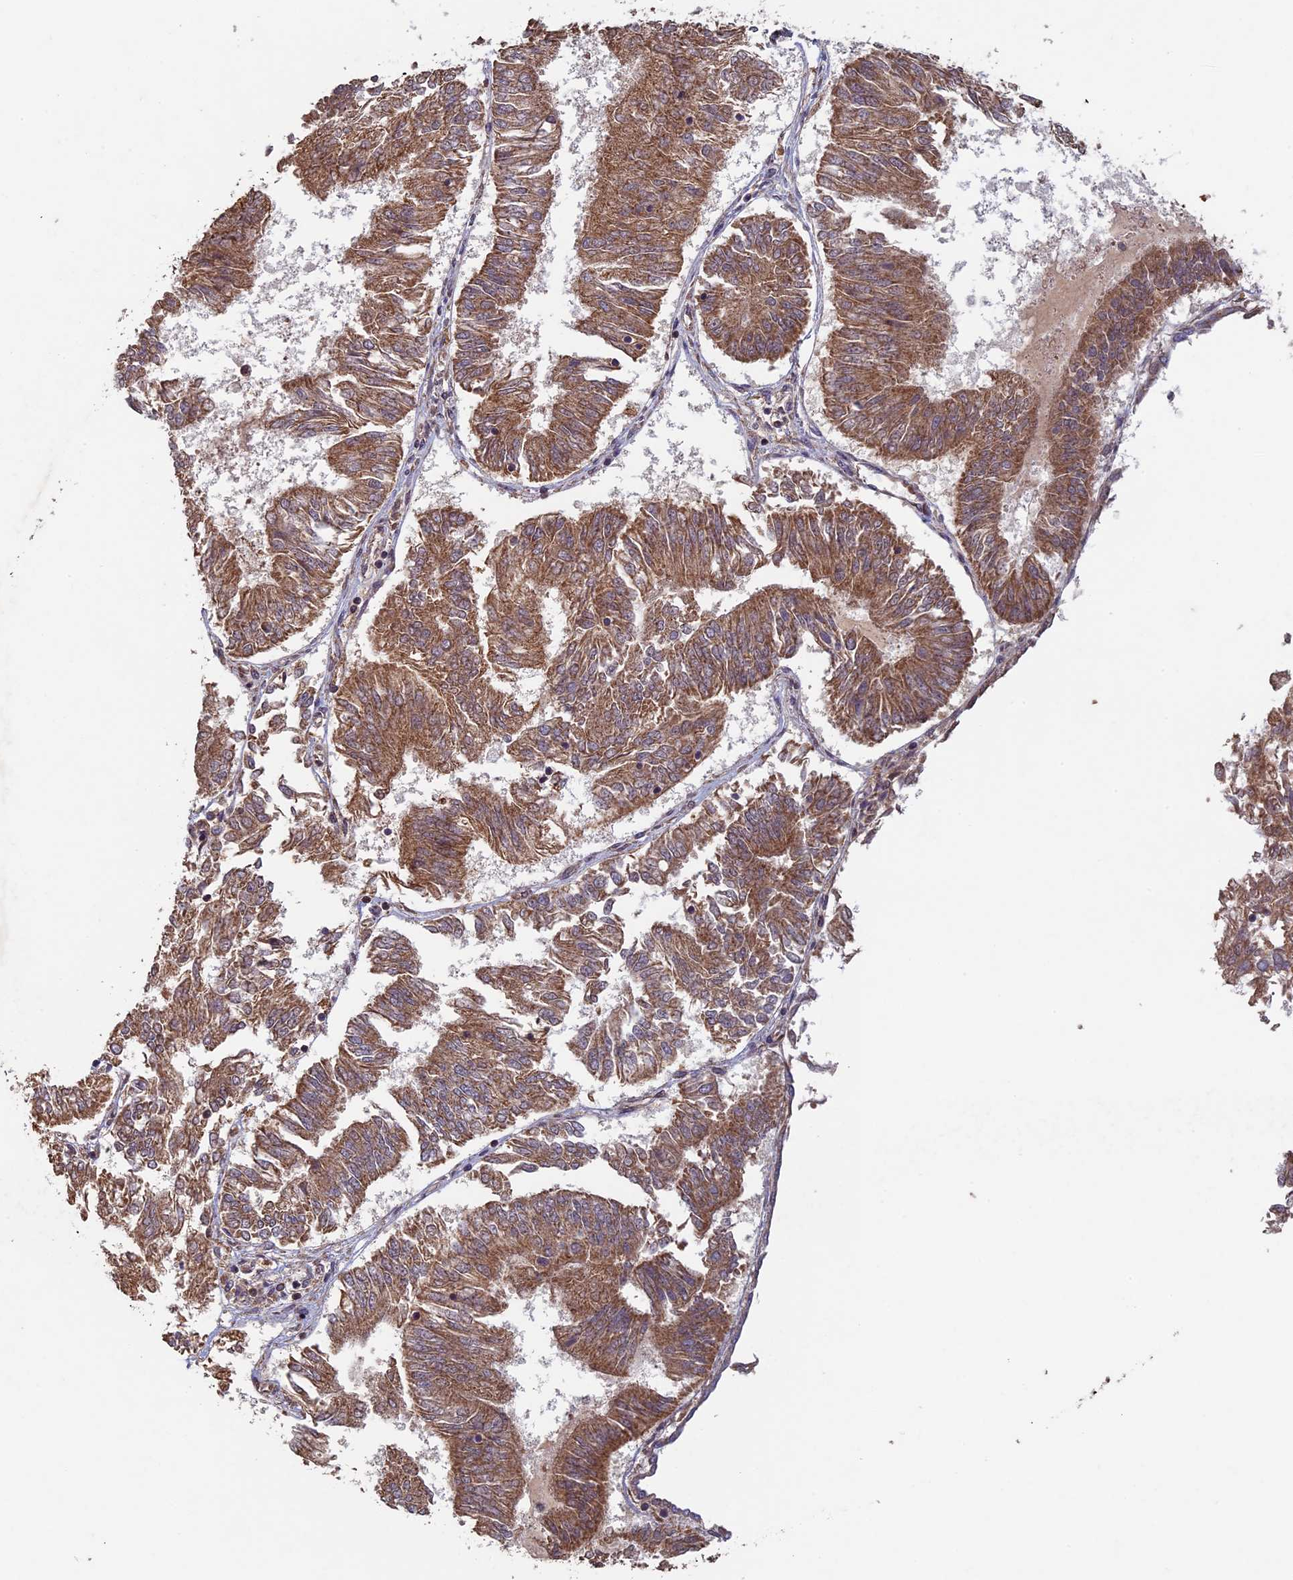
{"staining": {"intensity": "moderate", "quantity": ">75%", "location": "cytoplasmic/membranous"}, "tissue": "endometrial cancer", "cell_type": "Tumor cells", "image_type": "cancer", "snomed": [{"axis": "morphology", "description": "Adenocarcinoma, NOS"}, {"axis": "topography", "description": "Endometrium"}], "caption": "Endometrial adenocarcinoma stained with DAB (3,3'-diaminobenzidine) immunohistochemistry displays medium levels of moderate cytoplasmic/membranous staining in about >75% of tumor cells.", "gene": "RCCD1", "patient": {"sex": "female", "age": 58}}